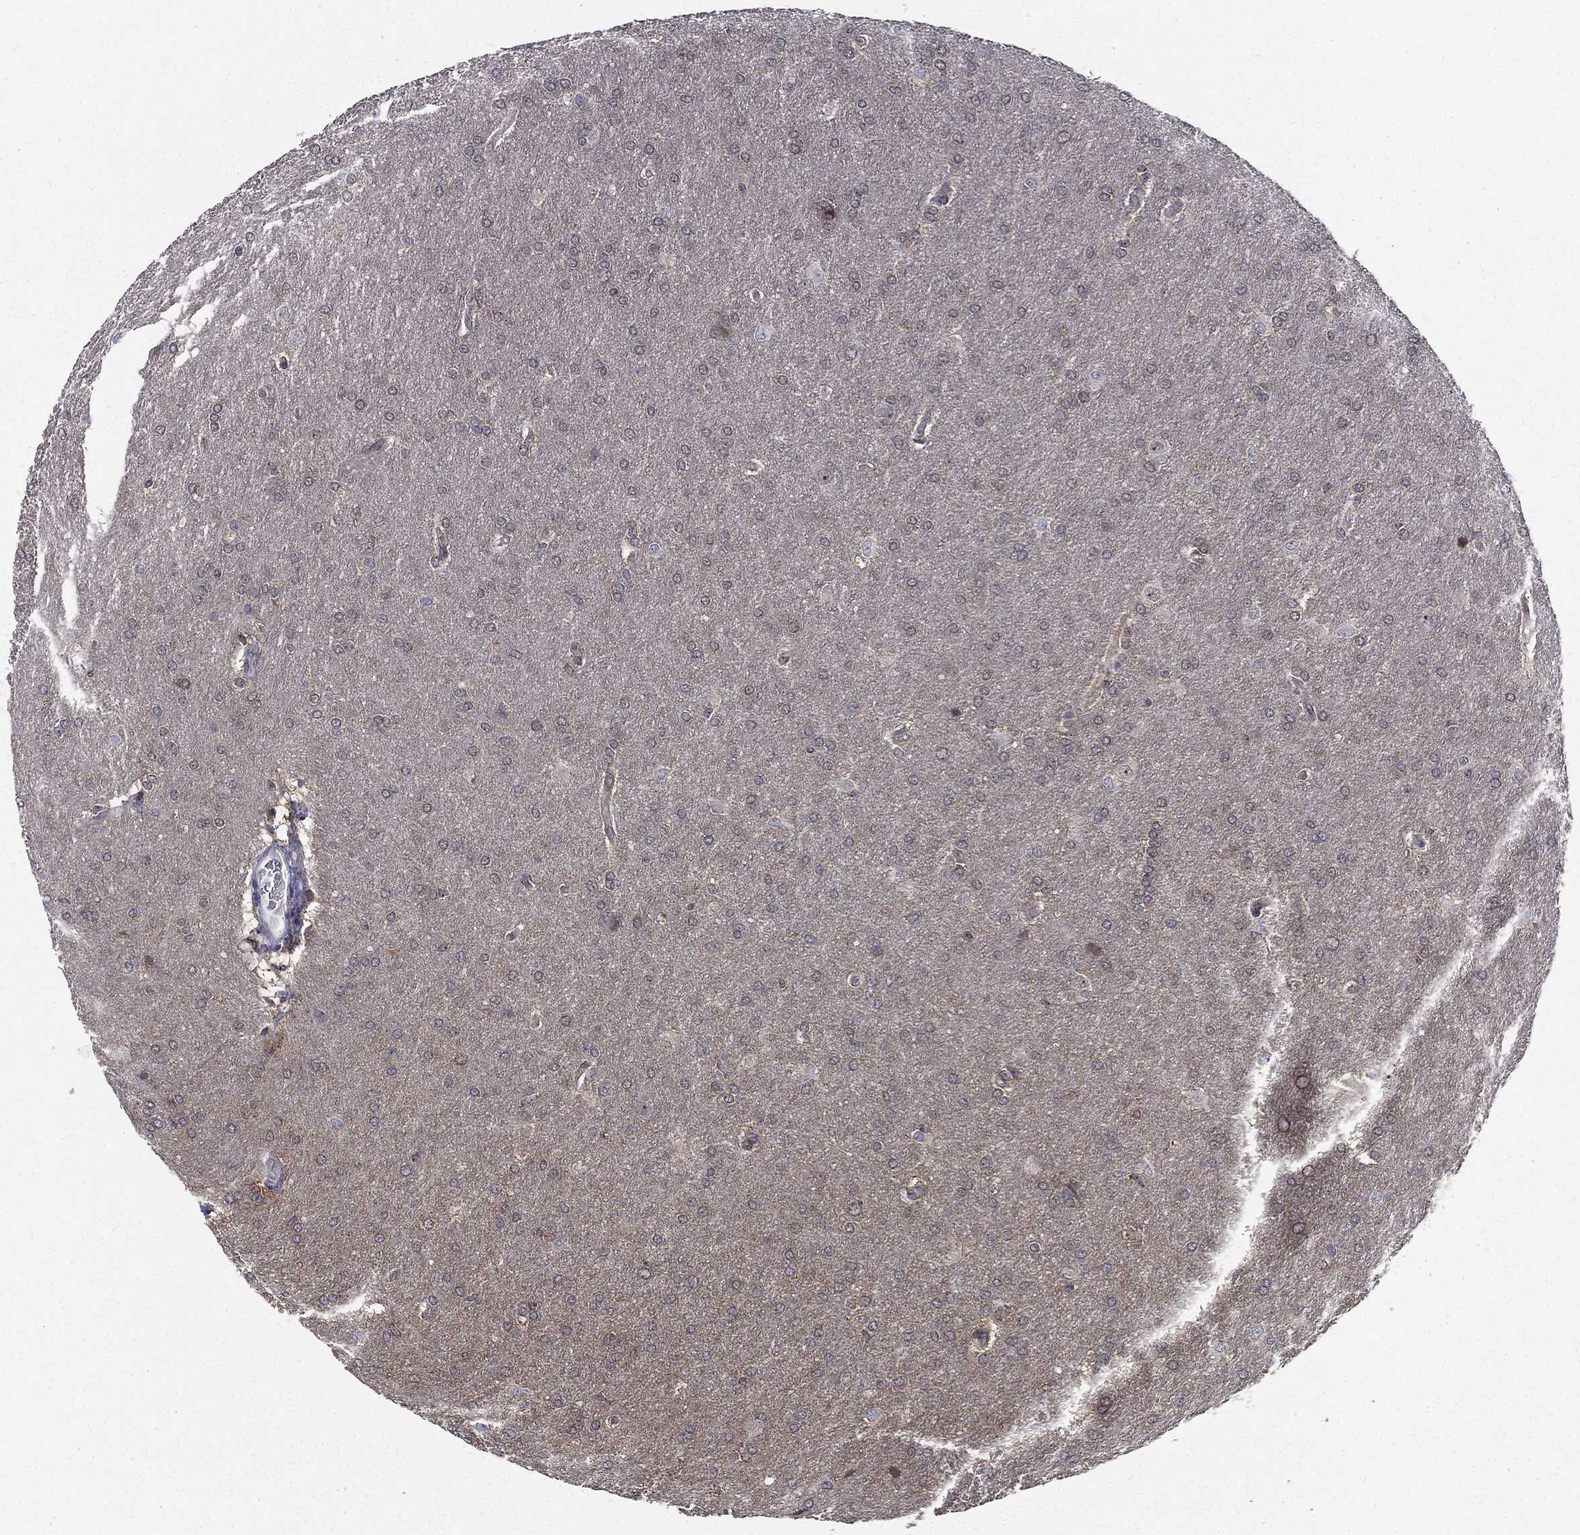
{"staining": {"intensity": "negative", "quantity": "none", "location": "none"}, "tissue": "glioma", "cell_type": "Tumor cells", "image_type": "cancer", "snomed": [{"axis": "morphology", "description": "Glioma, malignant, Low grade"}, {"axis": "topography", "description": "Brain"}], "caption": "This photomicrograph is of low-grade glioma (malignant) stained with immunohistochemistry (IHC) to label a protein in brown with the nuclei are counter-stained blue. There is no staining in tumor cells.", "gene": "TRMT1L", "patient": {"sex": "female", "age": 32}}